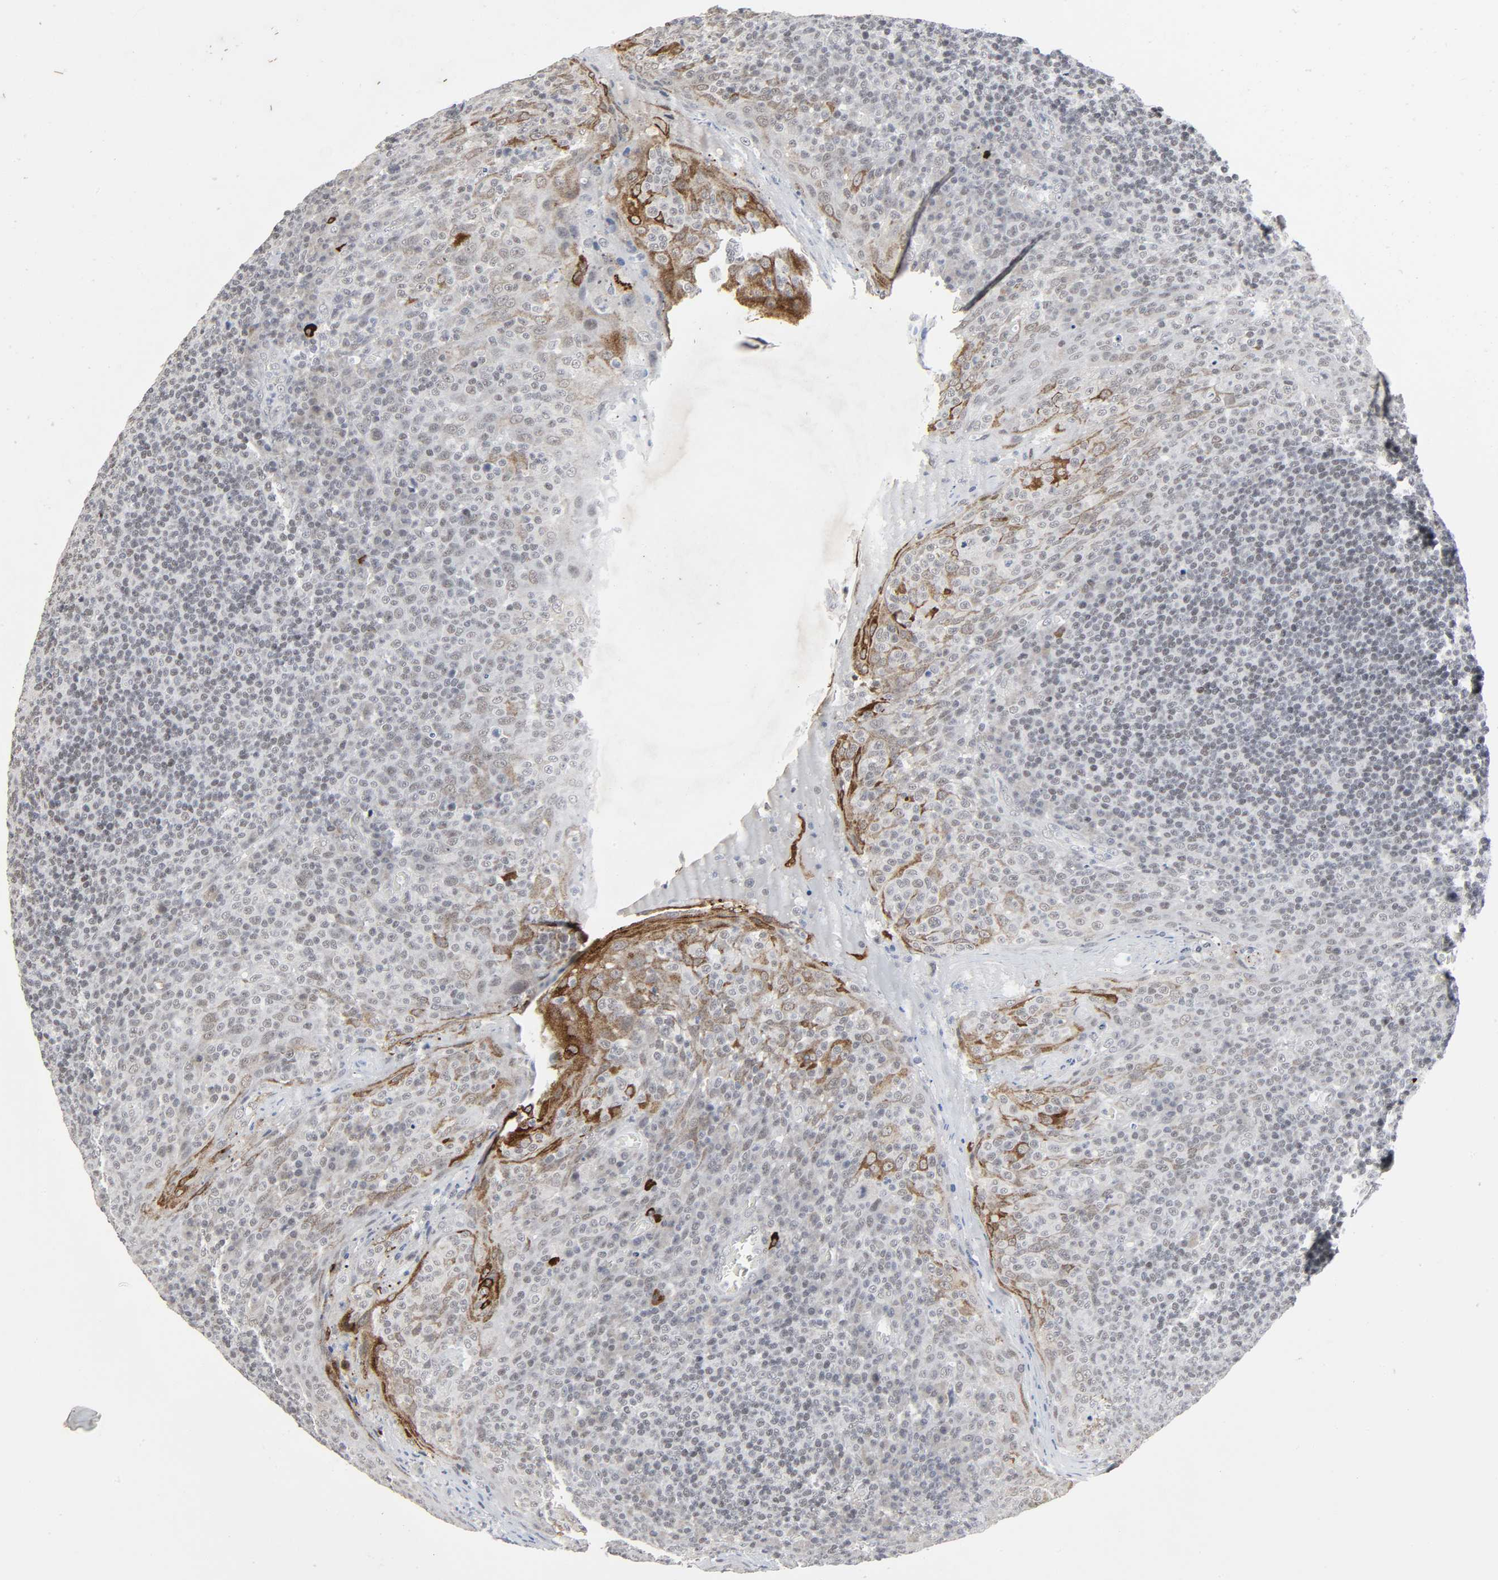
{"staining": {"intensity": "weak", "quantity": "<25%", "location": "nuclear"}, "tissue": "tonsil", "cell_type": "Germinal center cells", "image_type": "normal", "snomed": [{"axis": "morphology", "description": "Normal tissue, NOS"}, {"axis": "topography", "description": "Tonsil"}], "caption": "A photomicrograph of tonsil stained for a protein reveals no brown staining in germinal center cells.", "gene": "MUC1", "patient": {"sex": "male", "age": 17}}